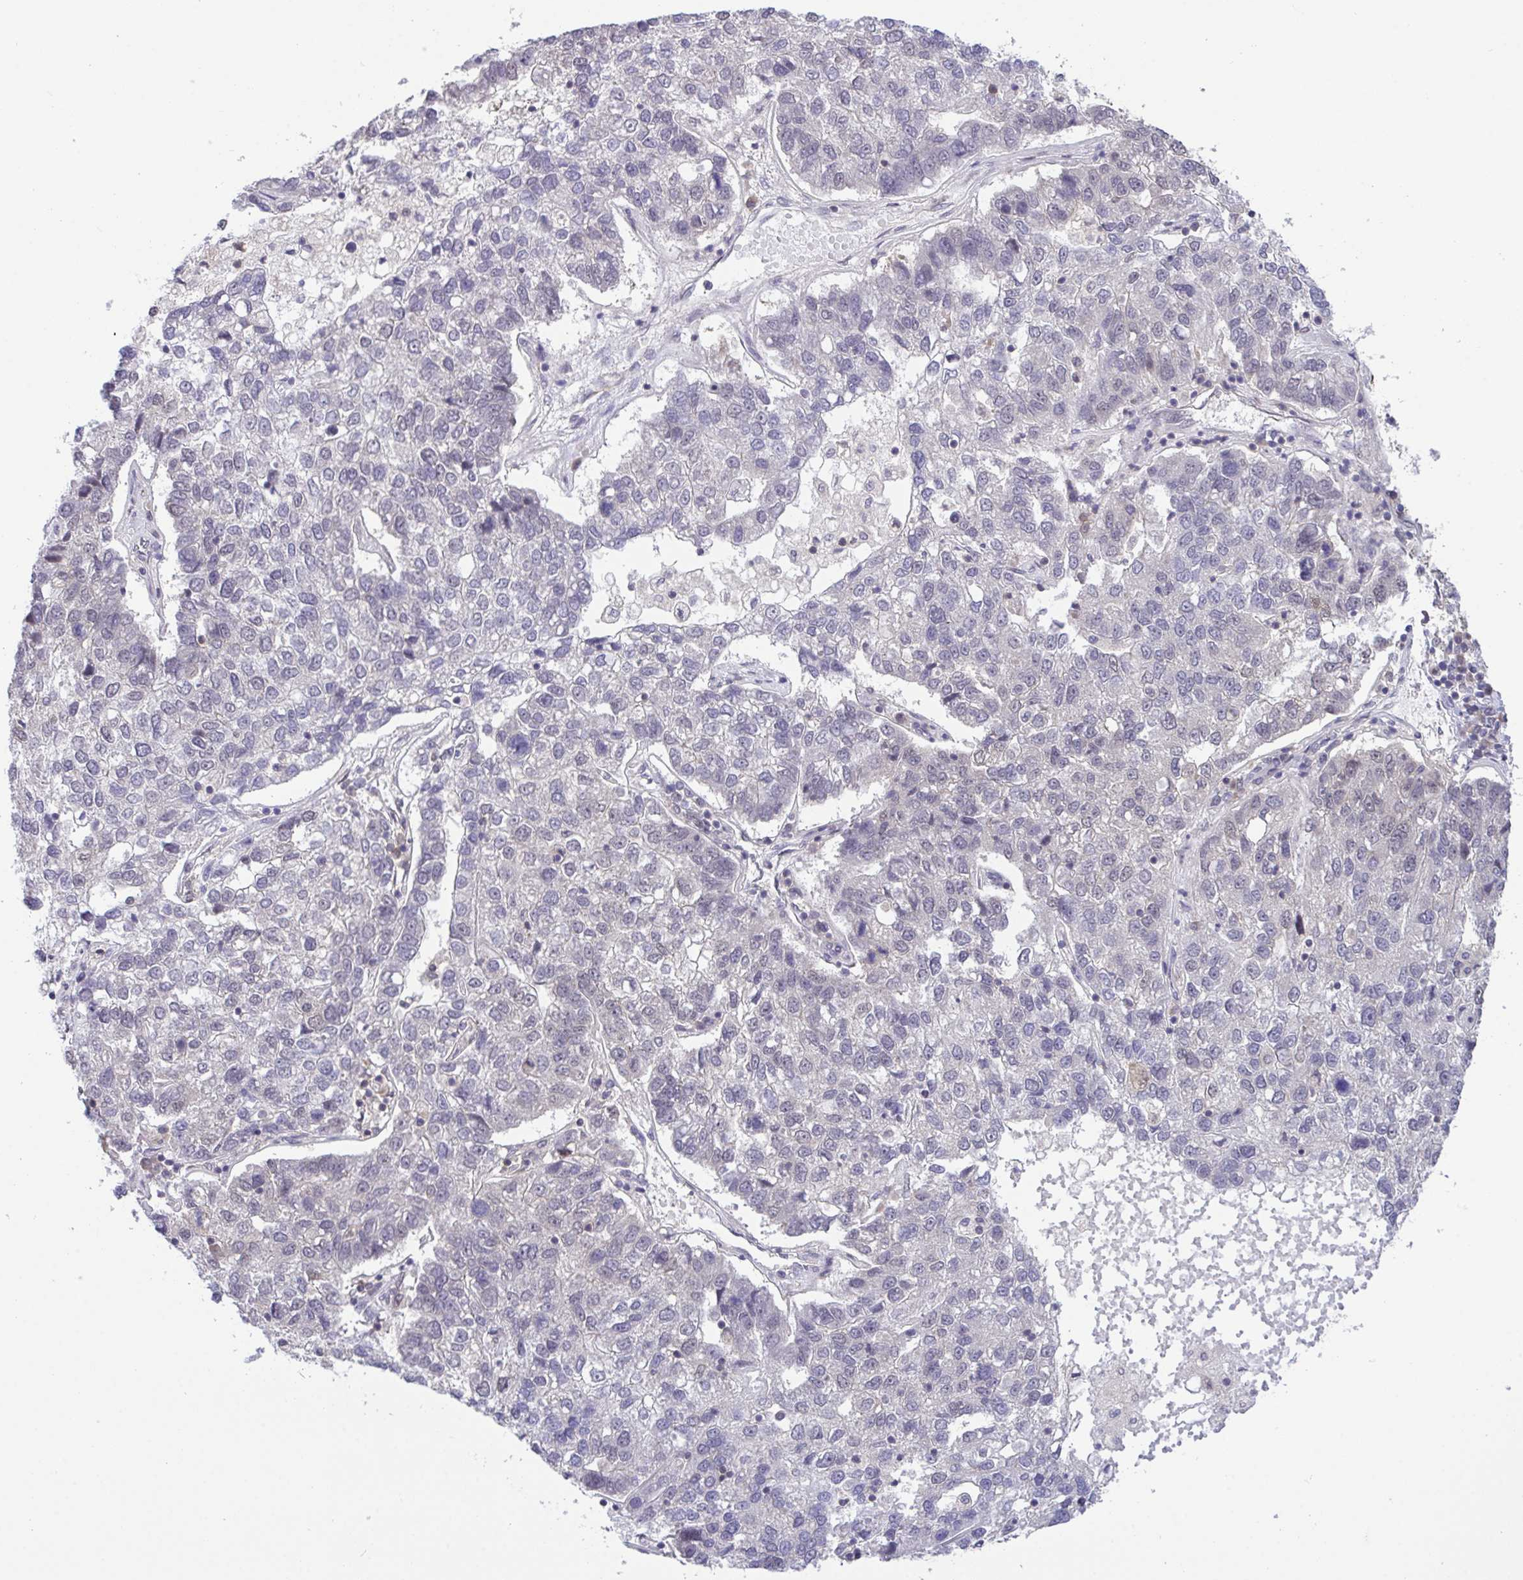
{"staining": {"intensity": "negative", "quantity": "none", "location": "none"}, "tissue": "pancreatic cancer", "cell_type": "Tumor cells", "image_type": "cancer", "snomed": [{"axis": "morphology", "description": "Adenocarcinoma, NOS"}, {"axis": "topography", "description": "Pancreas"}], "caption": "DAB (3,3'-diaminobenzidine) immunohistochemical staining of human adenocarcinoma (pancreatic) shows no significant staining in tumor cells.", "gene": "ZNF444", "patient": {"sex": "female", "age": 61}}